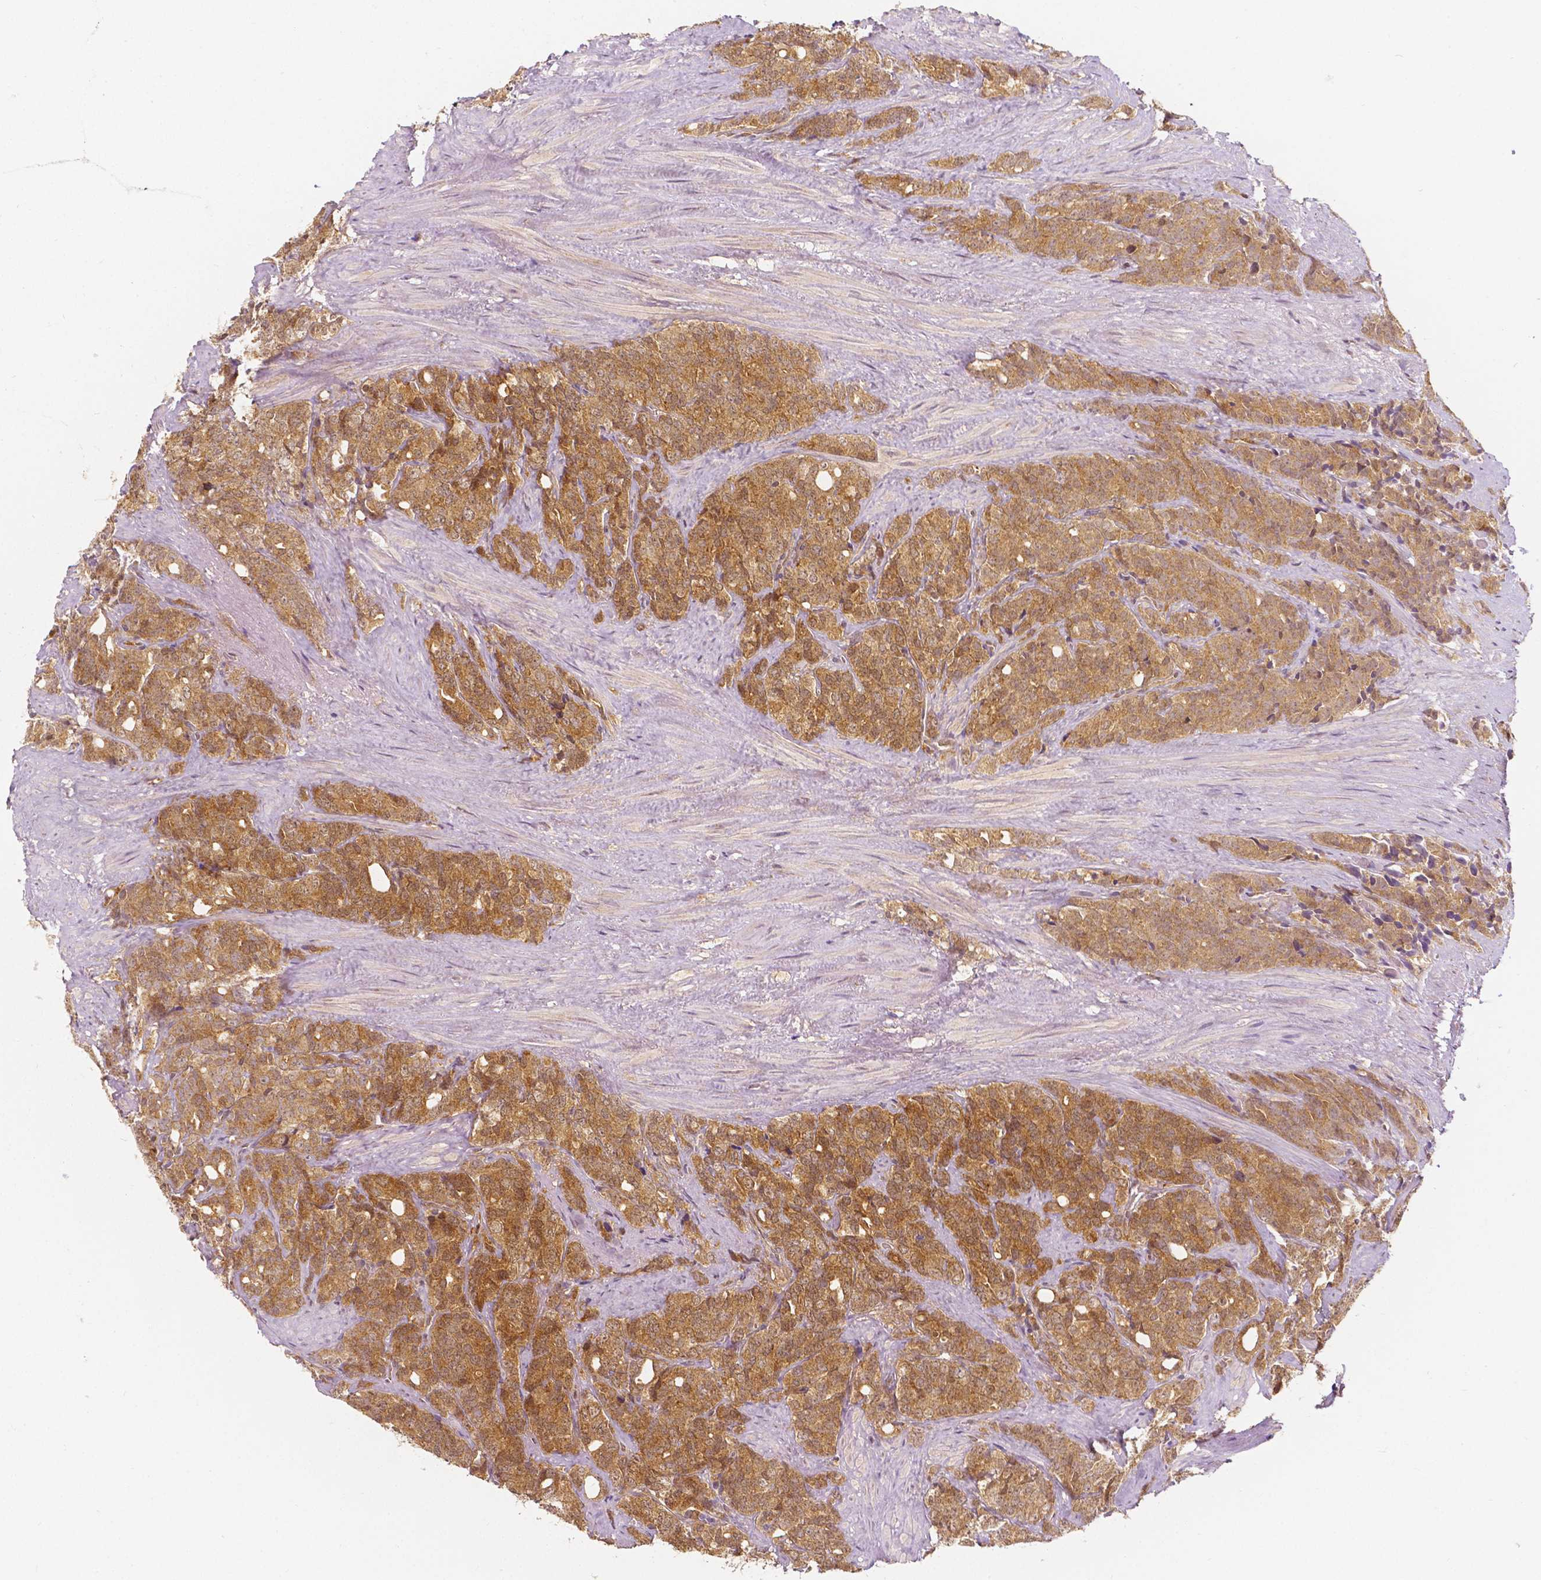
{"staining": {"intensity": "moderate", "quantity": ">75%", "location": "cytoplasmic/membranous,nuclear"}, "tissue": "prostate cancer", "cell_type": "Tumor cells", "image_type": "cancer", "snomed": [{"axis": "morphology", "description": "Adenocarcinoma, High grade"}, {"axis": "topography", "description": "Prostate"}], "caption": "Protein positivity by immunohistochemistry (IHC) shows moderate cytoplasmic/membranous and nuclear expression in approximately >75% of tumor cells in prostate high-grade adenocarcinoma. The staining was performed using DAB (3,3'-diaminobenzidine) to visualize the protein expression in brown, while the nuclei were stained in blue with hematoxylin (Magnification: 20x).", "gene": "NAPRT", "patient": {"sex": "male", "age": 84}}